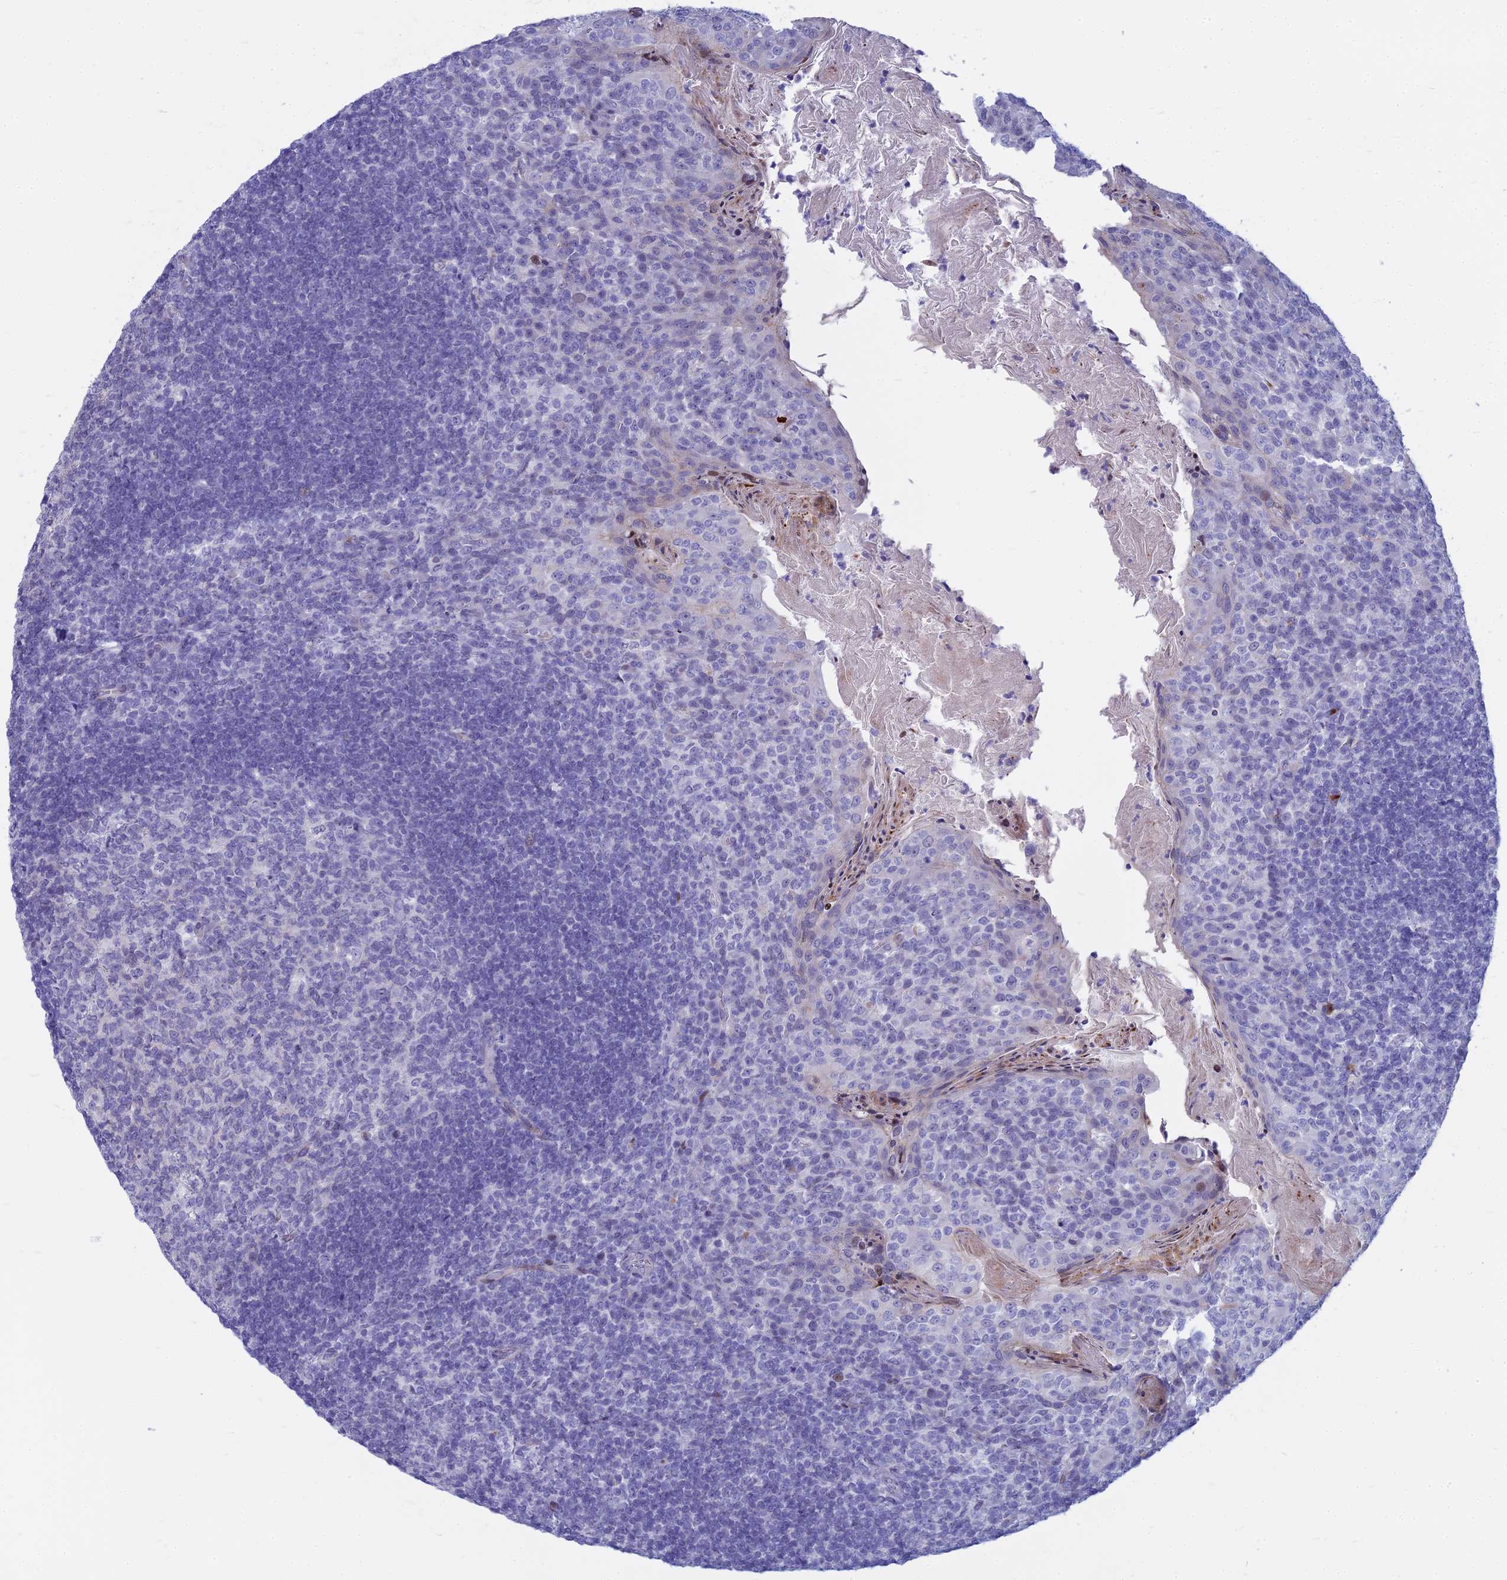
{"staining": {"intensity": "negative", "quantity": "none", "location": "none"}, "tissue": "tonsil", "cell_type": "Germinal center cells", "image_type": "normal", "snomed": [{"axis": "morphology", "description": "Normal tissue, NOS"}, {"axis": "topography", "description": "Tonsil"}], "caption": "Immunohistochemistry image of normal tonsil: tonsil stained with DAB reveals no significant protein expression in germinal center cells.", "gene": "MYBPC2", "patient": {"sex": "female", "age": 10}}